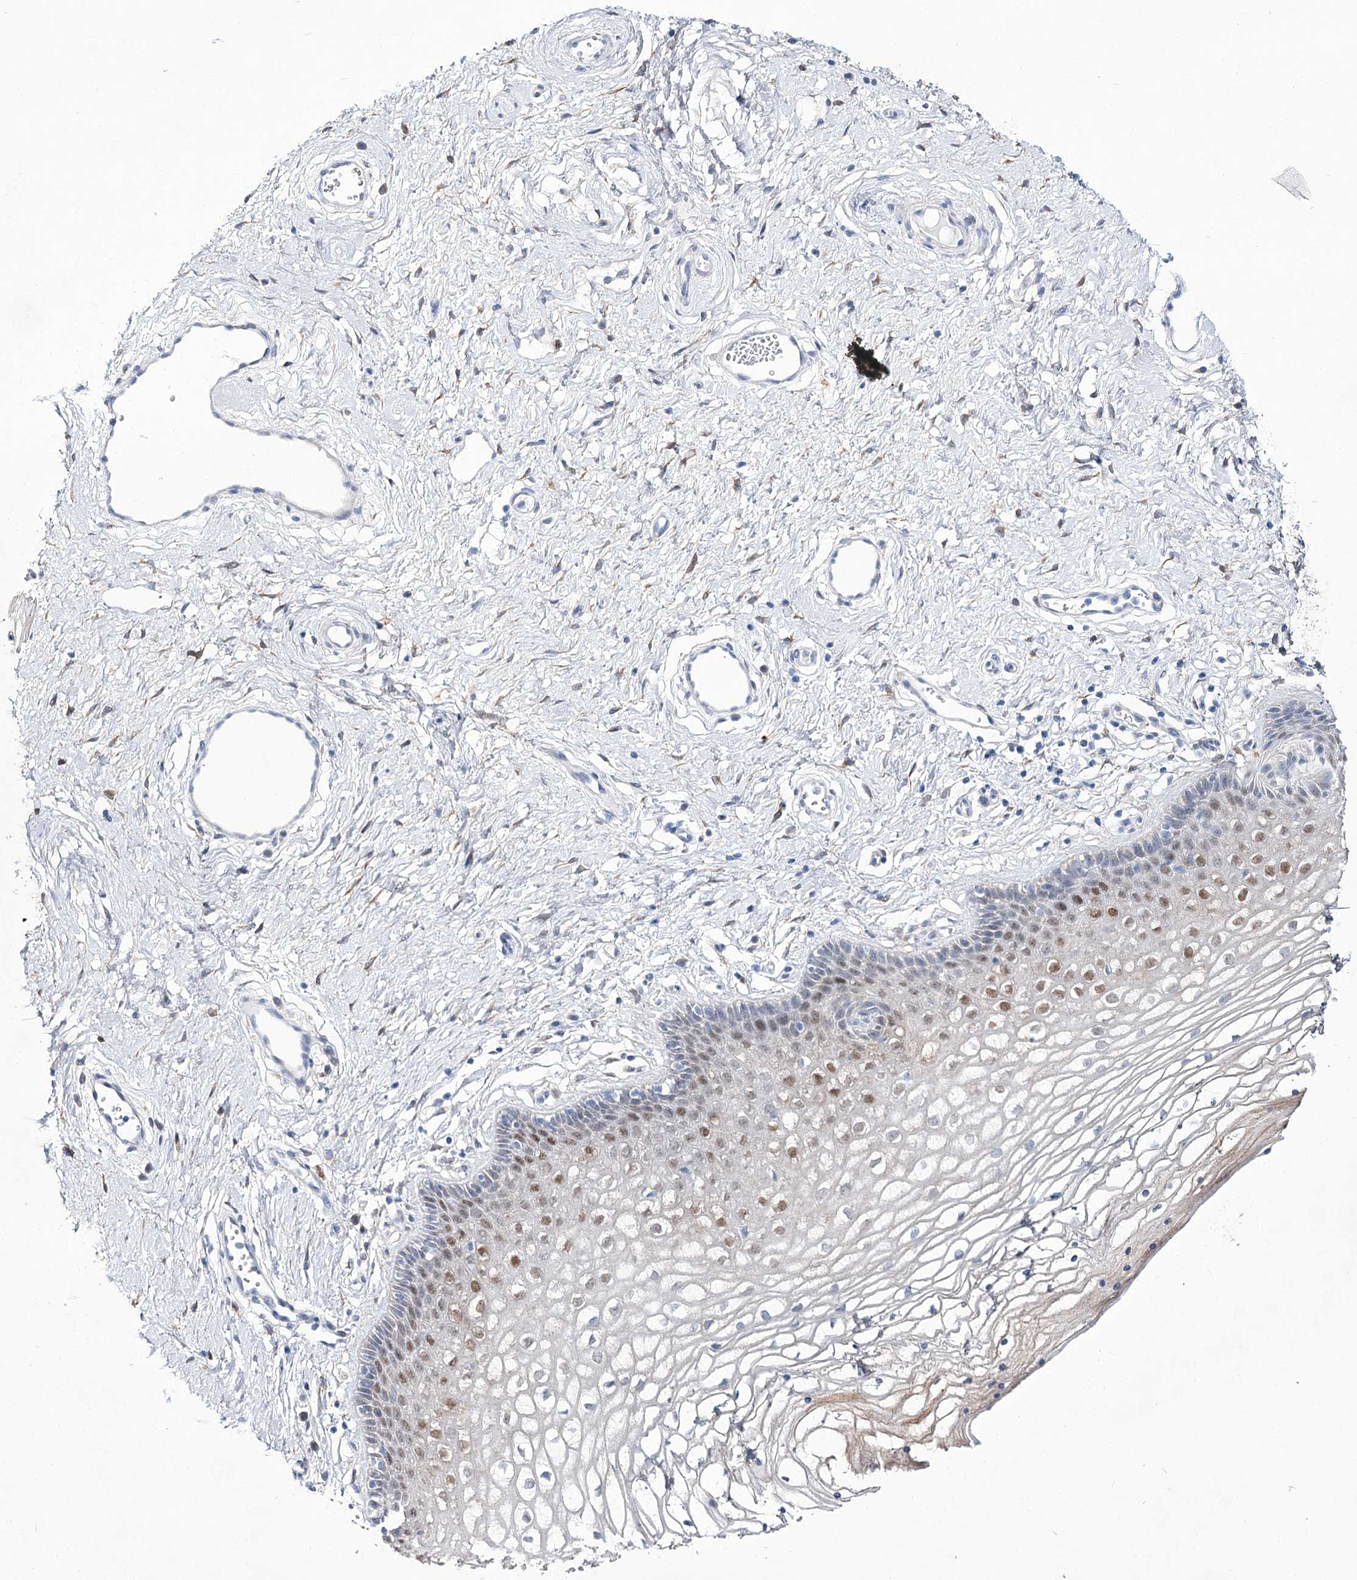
{"staining": {"intensity": "moderate", "quantity": "<25%", "location": "nuclear"}, "tissue": "vagina", "cell_type": "Squamous epithelial cells", "image_type": "normal", "snomed": [{"axis": "morphology", "description": "Normal tissue, NOS"}, {"axis": "topography", "description": "Vagina"}], "caption": "The photomicrograph shows immunohistochemical staining of normal vagina. There is moderate nuclear positivity is appreciated in about <25% of squamous epithelial cells.", "gene": "UGDH", "patient": {"sex": "female", "age": 46}}